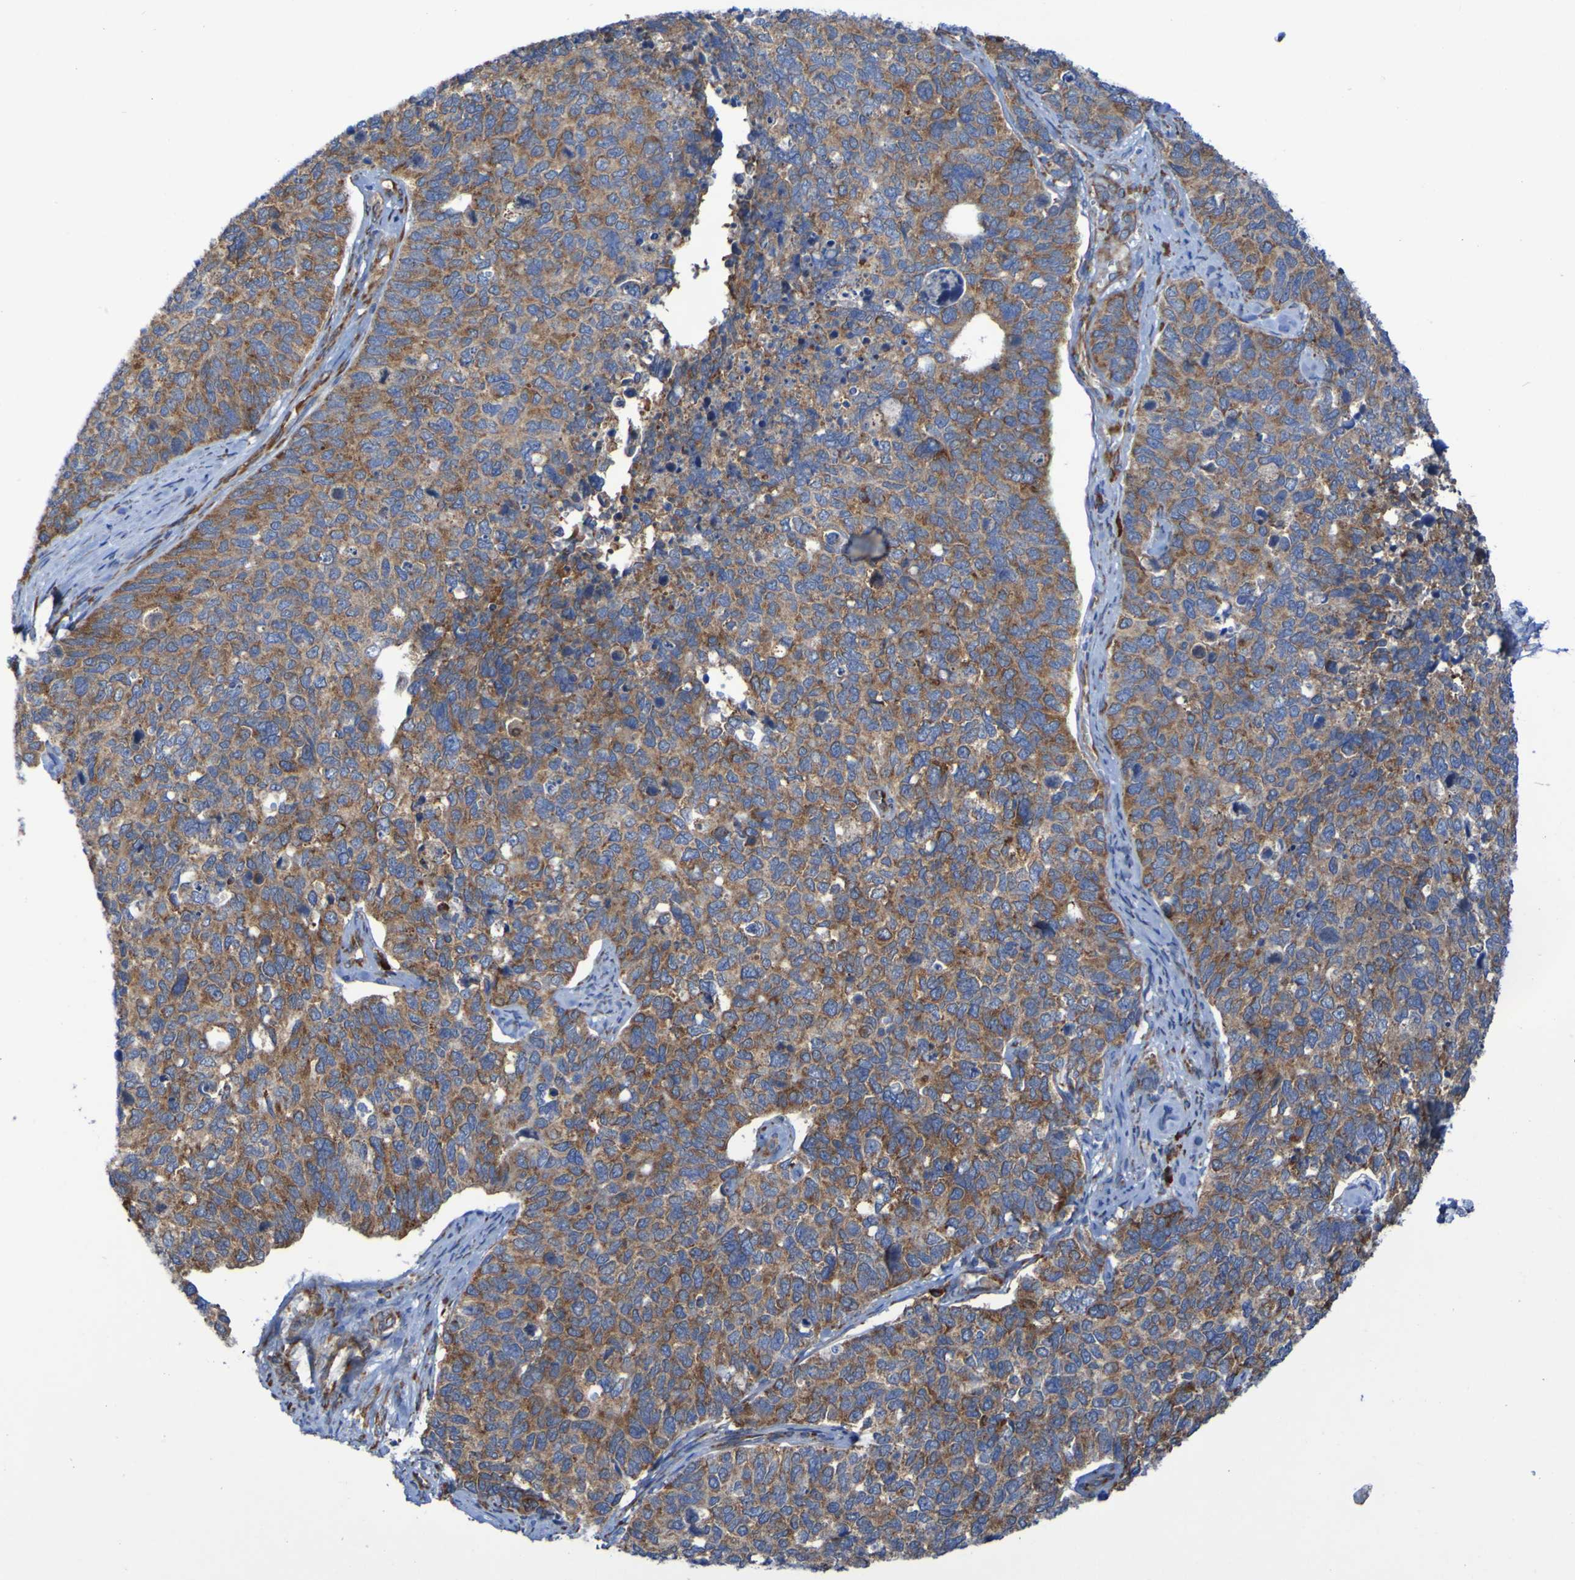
{"staining": {"intensity": "moderate", "quantity": ">75%", "location": "cytoplasmic/membranous"}, "tissue": "cervical cancer", "cell_type": "Tumor cells", "image_type": "cancer", "snomed": [{"axis": "morphology", "description": "Squamous cell carcinoma, NOS"}, {"axis": "topography", "description": "Cervix"}], "caption": "Protein expression analysis of human squamous cell carcinoma (cervical) reveals moderate cytoplasmic/membranous positivity in approximately >75% of tumor cells. The staining is performed using DAB (3,3'-diaminobenzidine) brown chromogen to label protein expression. The nuclei are counter-stained blue using hematoxylin.", "gene": "FKBP3", "patient": {"sex": "female", "age": 63}}